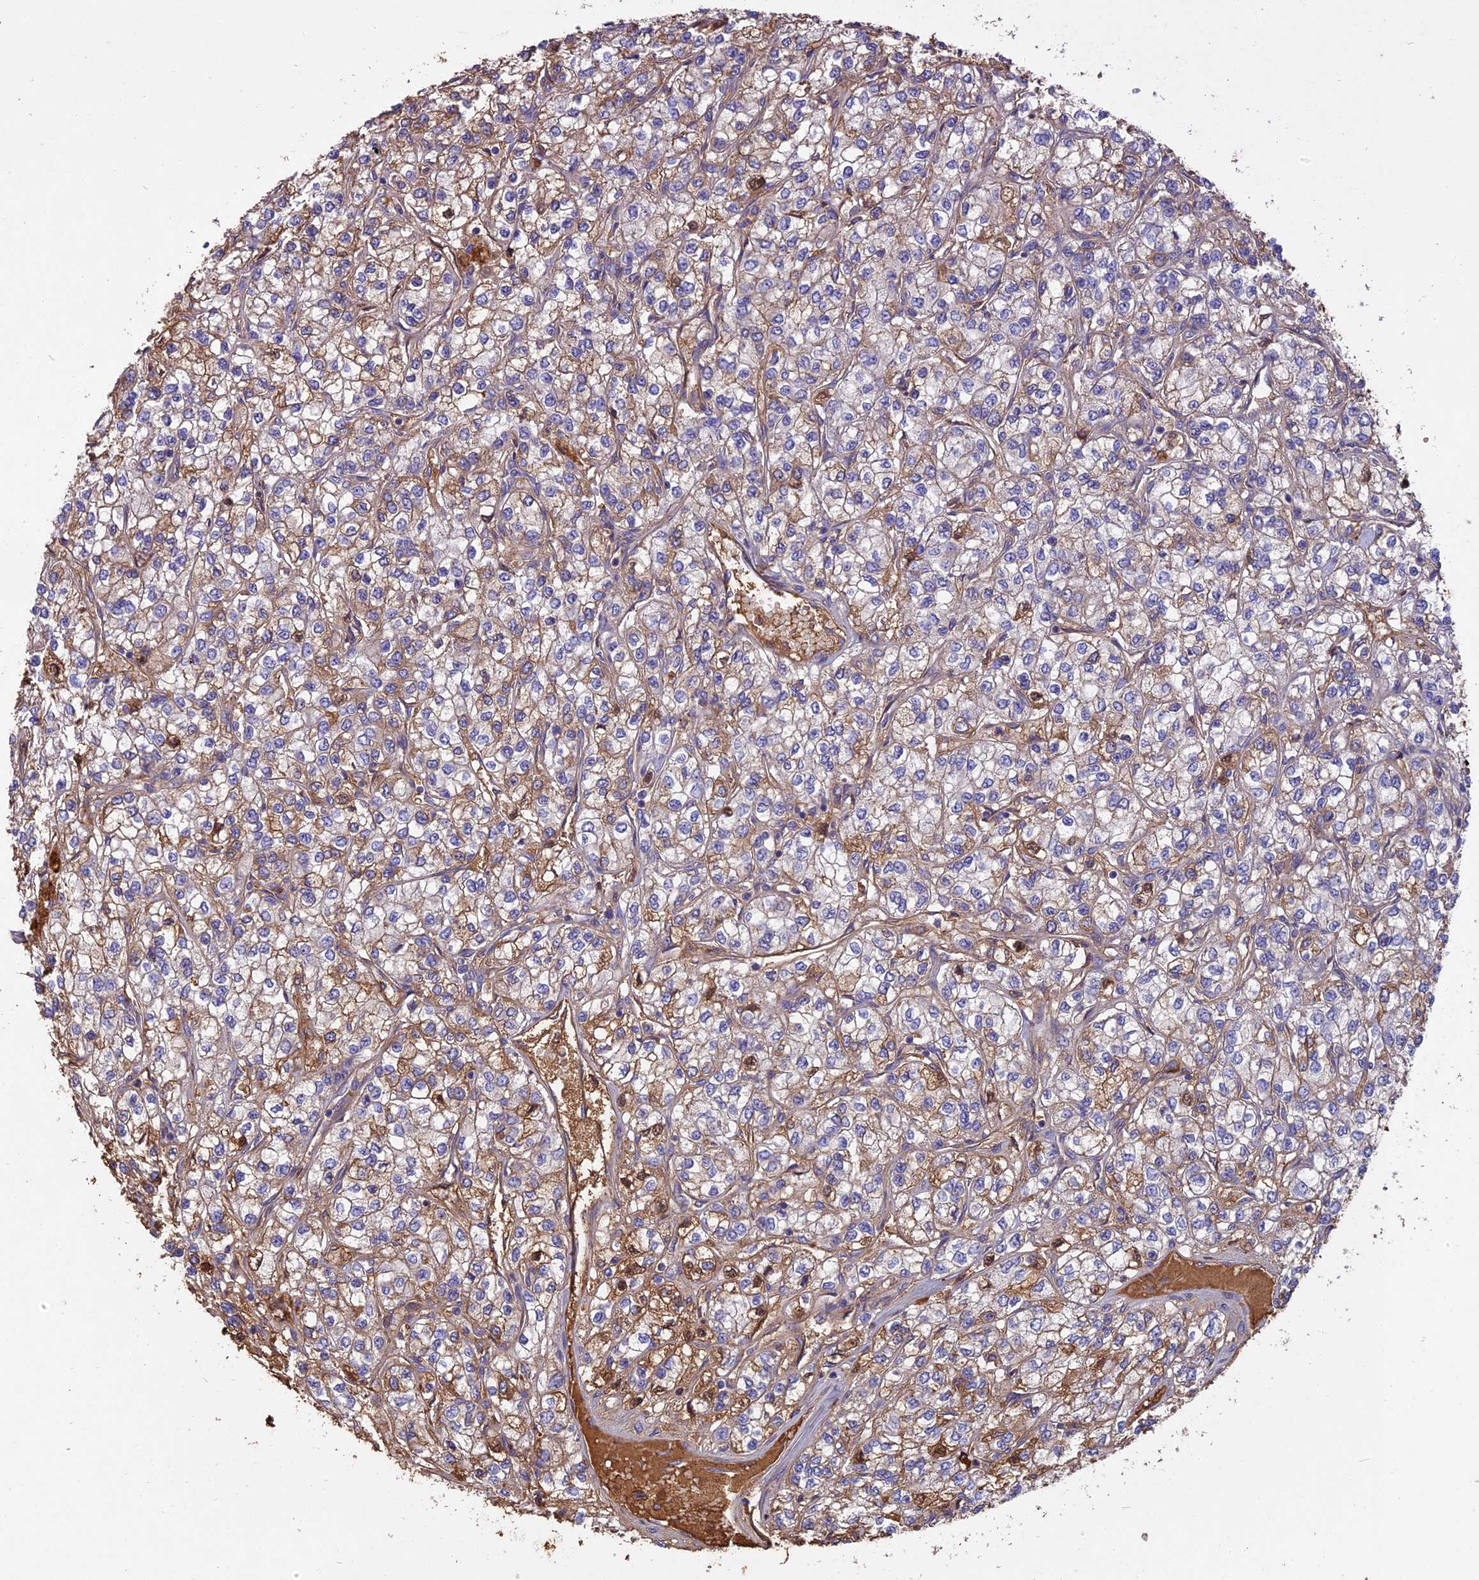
{"staining": {"intensity": "moderate", "quantity": "<25%", "location": "cytoplasmic/membranous"}, "tissue": "renal cancer", "cell_type": "Tumor cells", "image_type": "cancer", "snomed": [{"axis": "morphology", "description": "Adenocarcinoma, NOS"}, {"axis": "topography", "description": "Kidney"}], "caption": "High-power microscopy captured an immunohistochemistry photomicrograph of adenocarcinoma (renal), revealing moderate cytoplasmic/membranous expression in approximately <25% of tumor cells.", "gene": "ERMAP", "patient": {"sex": "male", "age": 80}}